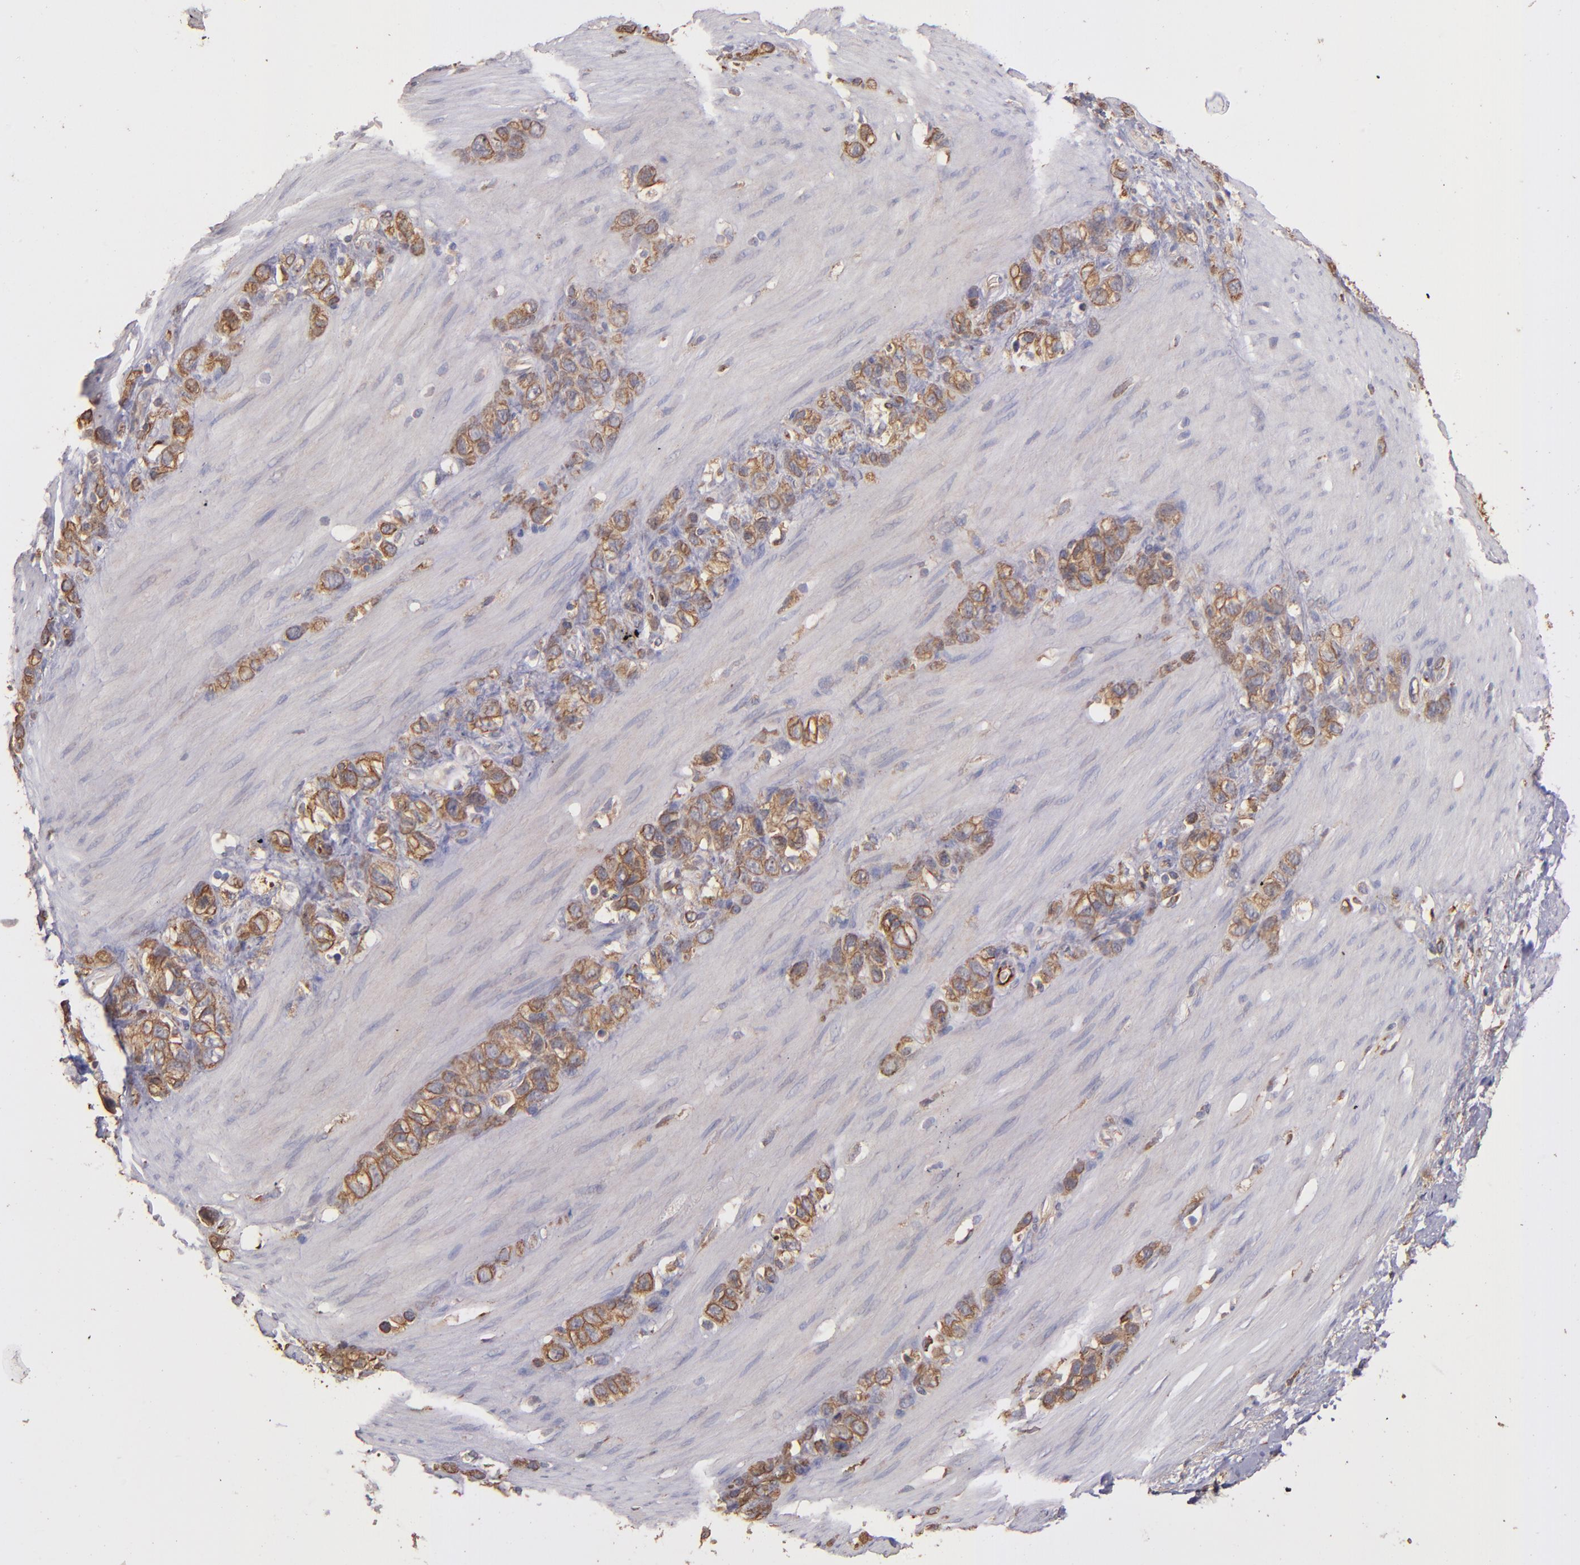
{"staining": {"intensity": "moderate", "quantity": ">75%", "location": "cytoplasmic/membranous"}, "tissue": "stomach cancer", "cell_type": "Tumor cells", "image_type": "cancer", "snomed": [{"axis": "morphology", "description": "Normal tissue, NOS"}, {"axis": "morphology", "description": "Adenocarcinoma, NOS"}, {"axis": "morphology", "description": "Adenocarcinoma, High grade"}, {"axis": "topography", "description": "Stomach, upper"}, {"axis": "topography", "description": "Stomach"}], "caption": "Brown immunohistochemical staining in stomach cancer reveals moderate cytoplasmic/membranous staining in approximately >75% of tumor cells.", "gene": "SRRD", "patient": {"sex": "female", "age": 65}}